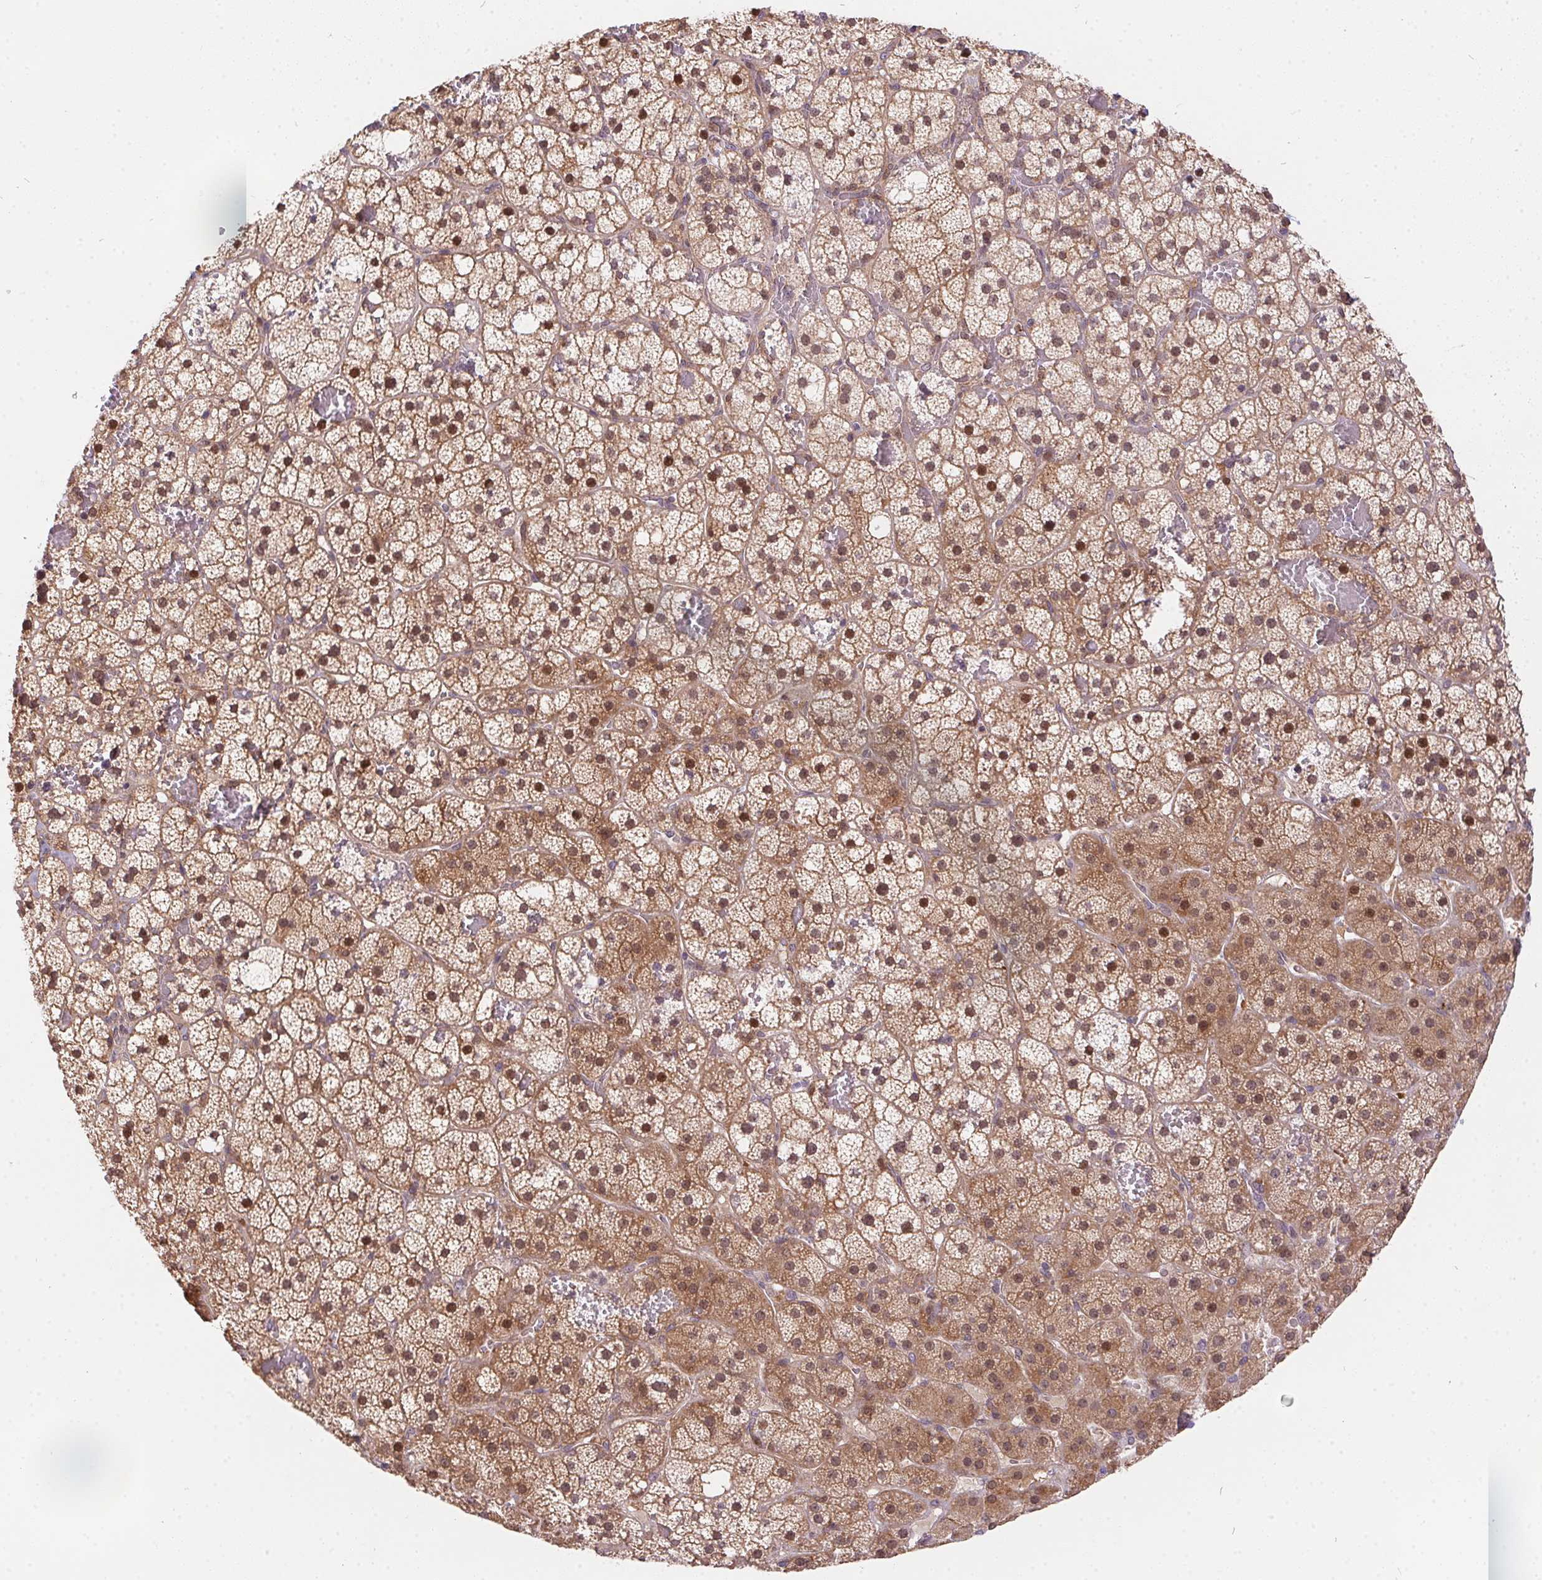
{"staining": {"intensity": "moderate", "quantity": ">75%", "location": "cytoplasmic/membranous,nuclear"}, "tissue": "adrenal gland", "cell_type": "Glandular cells", "image_type": "normal", "snomed": [{"axis": "morphology", "description": "Normal tissue, NOS"}, {"axis": "topography", "description": "Adrenal gland"}], "caption": "A brown stain shows moderate cytoplasmic/membranous,nuclear staining of a protein in glandular cells of normal human adrenal gland. The staining was performed using DAB (3,3'-diaminobenzidine) to visualize the protein expression in brown, while the nuclei were stained in blue with hematoxylin (Magnification: 20x).", "gene": "NUDT16", "patient": {"sex": "male", "age": 53}}